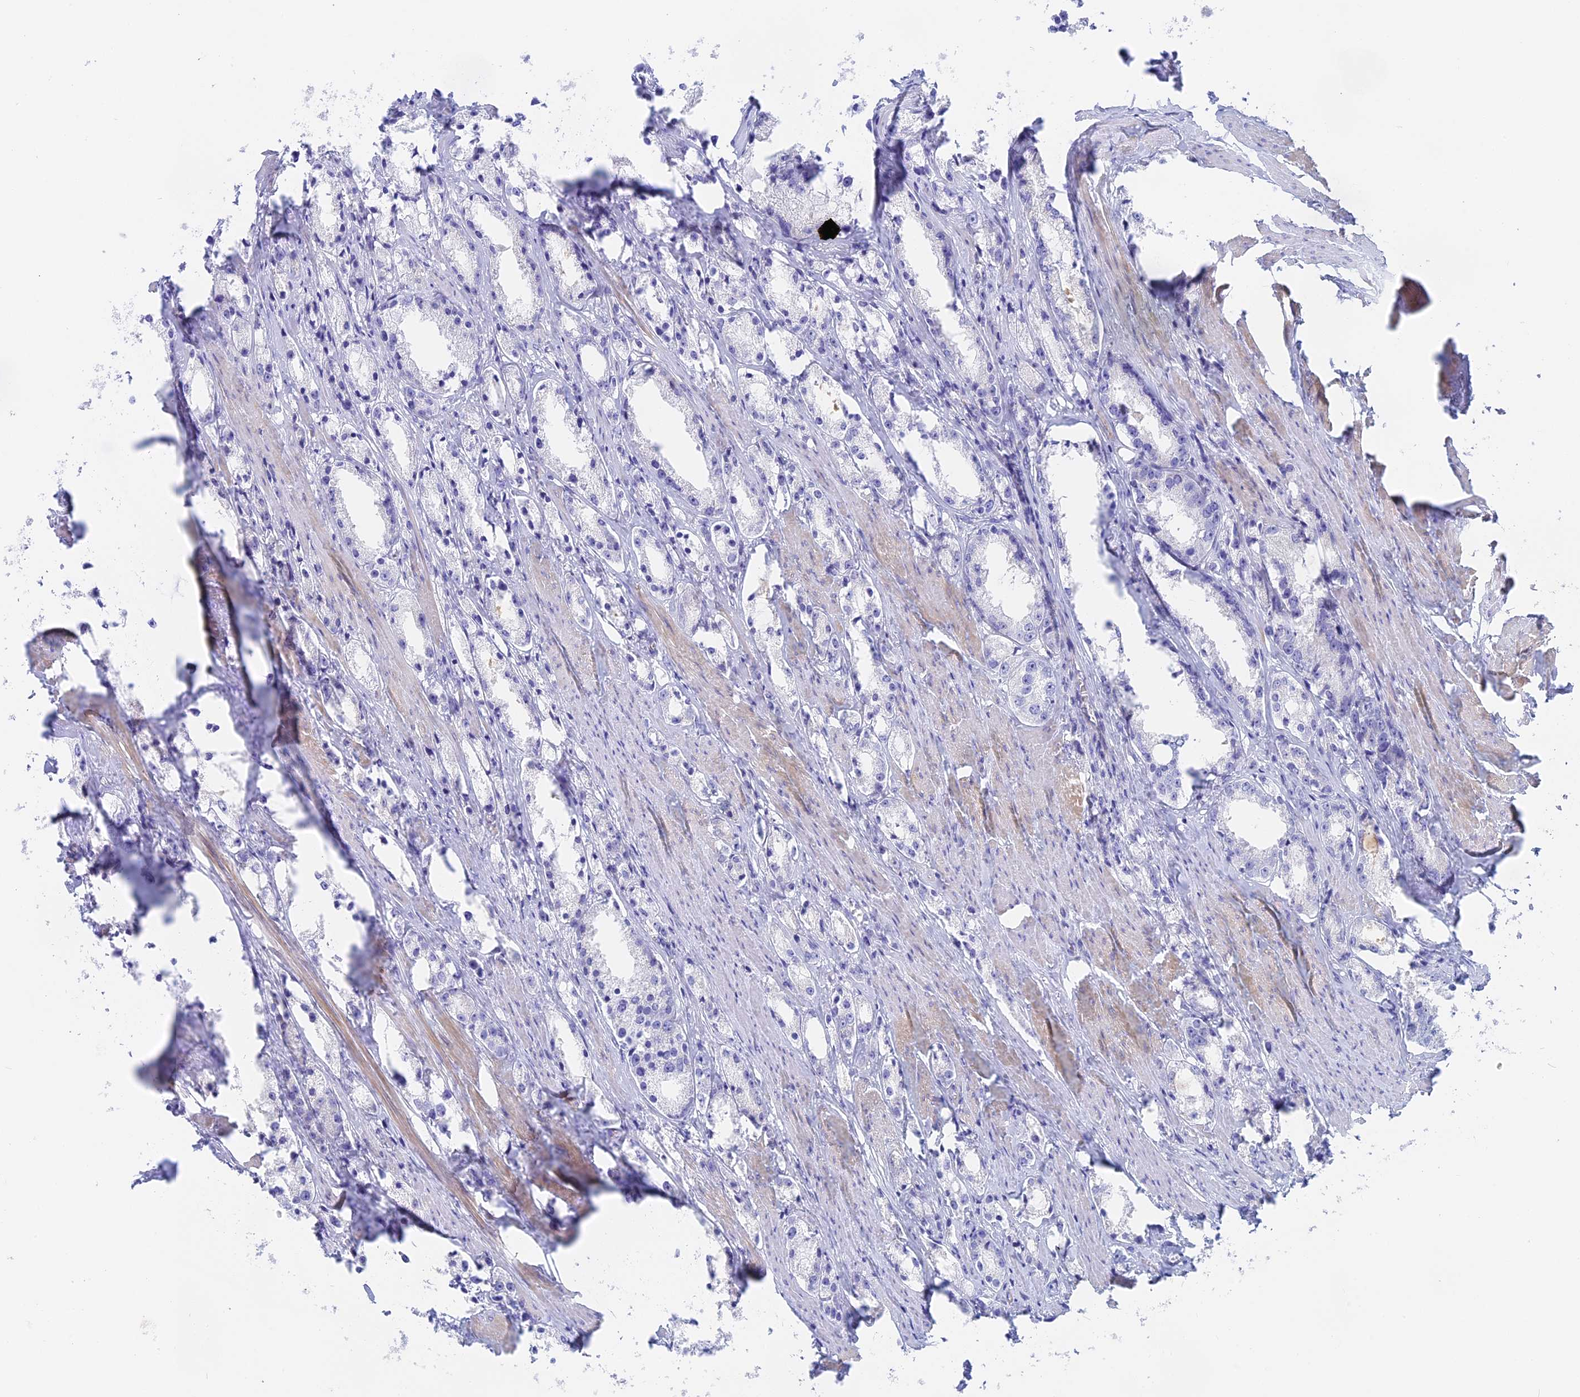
{"staining": {"intensity": "negative", "quantity": "none", "location": "none"}, "tissue": "prostate cancer", "cell_type": "Tumor cells", "image_type": "cancer", "snomed": [{"axis": "morphology", "description": "Adenocarcinoma, High grade"}, {"axis": "topography", "description": "Prostate"}], "caption": "IHC histopathology image of neoplastic tissue: prostate cancer (adenocarcinoma (high-grade)) stained with DAB (3,3'-diaminobenzidine) displays no significant protein expression in tumor cells.", "gene": "GLB1L", "patient": {"sex": "male", "age": 66}}